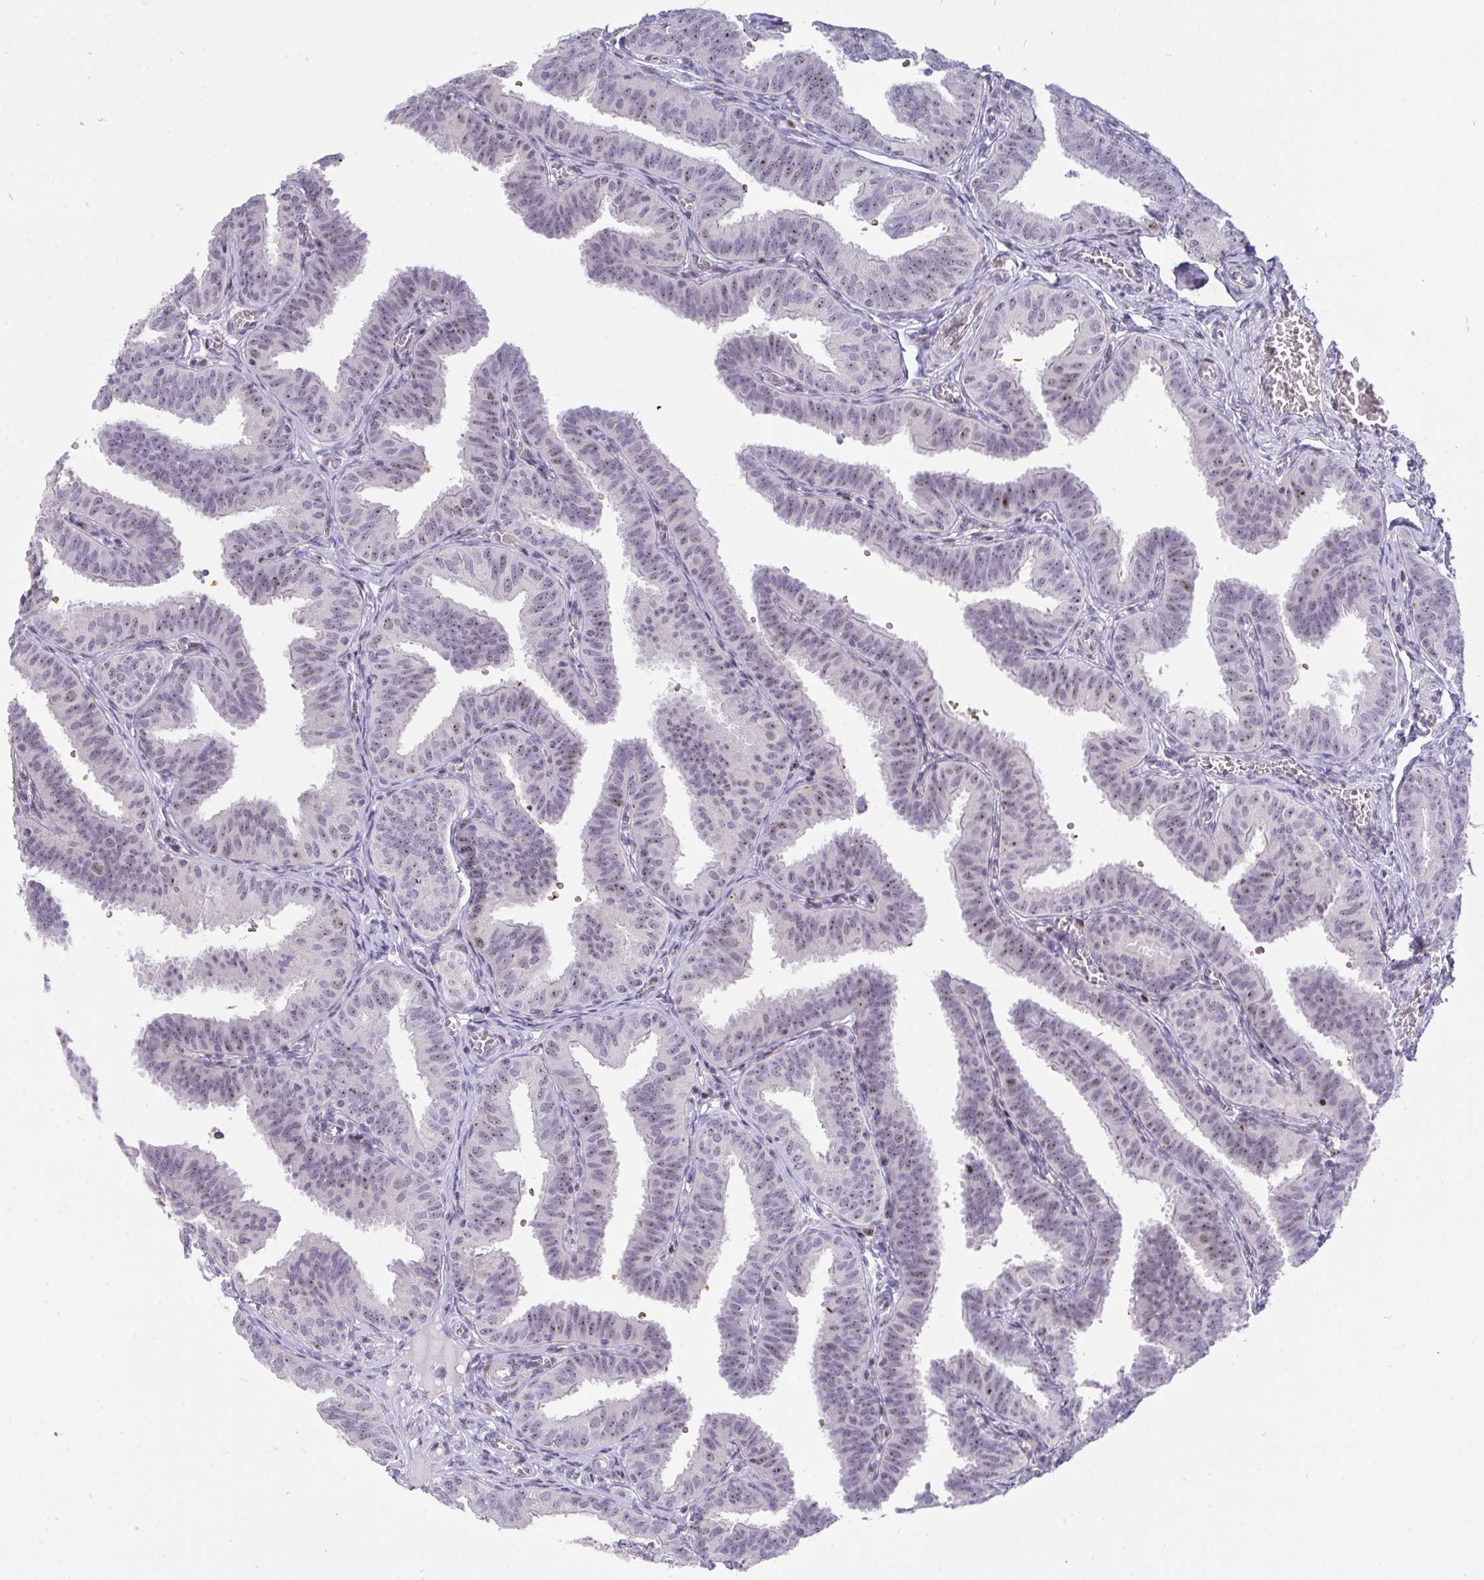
{"staining": {"intensity": "moderate", "quantity": "25%-75%", "location": "nuclear"}, "tissue": "fallopian tube", "cell_type": "Glandular cells", "image_type": "normal", "snomed": [{"axis": "morphology", "description": "Normal tissue, NOS"}, {"axis": "topography", "description": "Fallopian tube"}], "caption": "This histopathology image exhibits immunohistochemistry (IHC) staining of benign fallopian tube, with medium moderate nuclear staining in approximately 25%-75% of glandular cells.", "gene": "PLPPR3", "patient": {"sex": "female", "age": 25}}